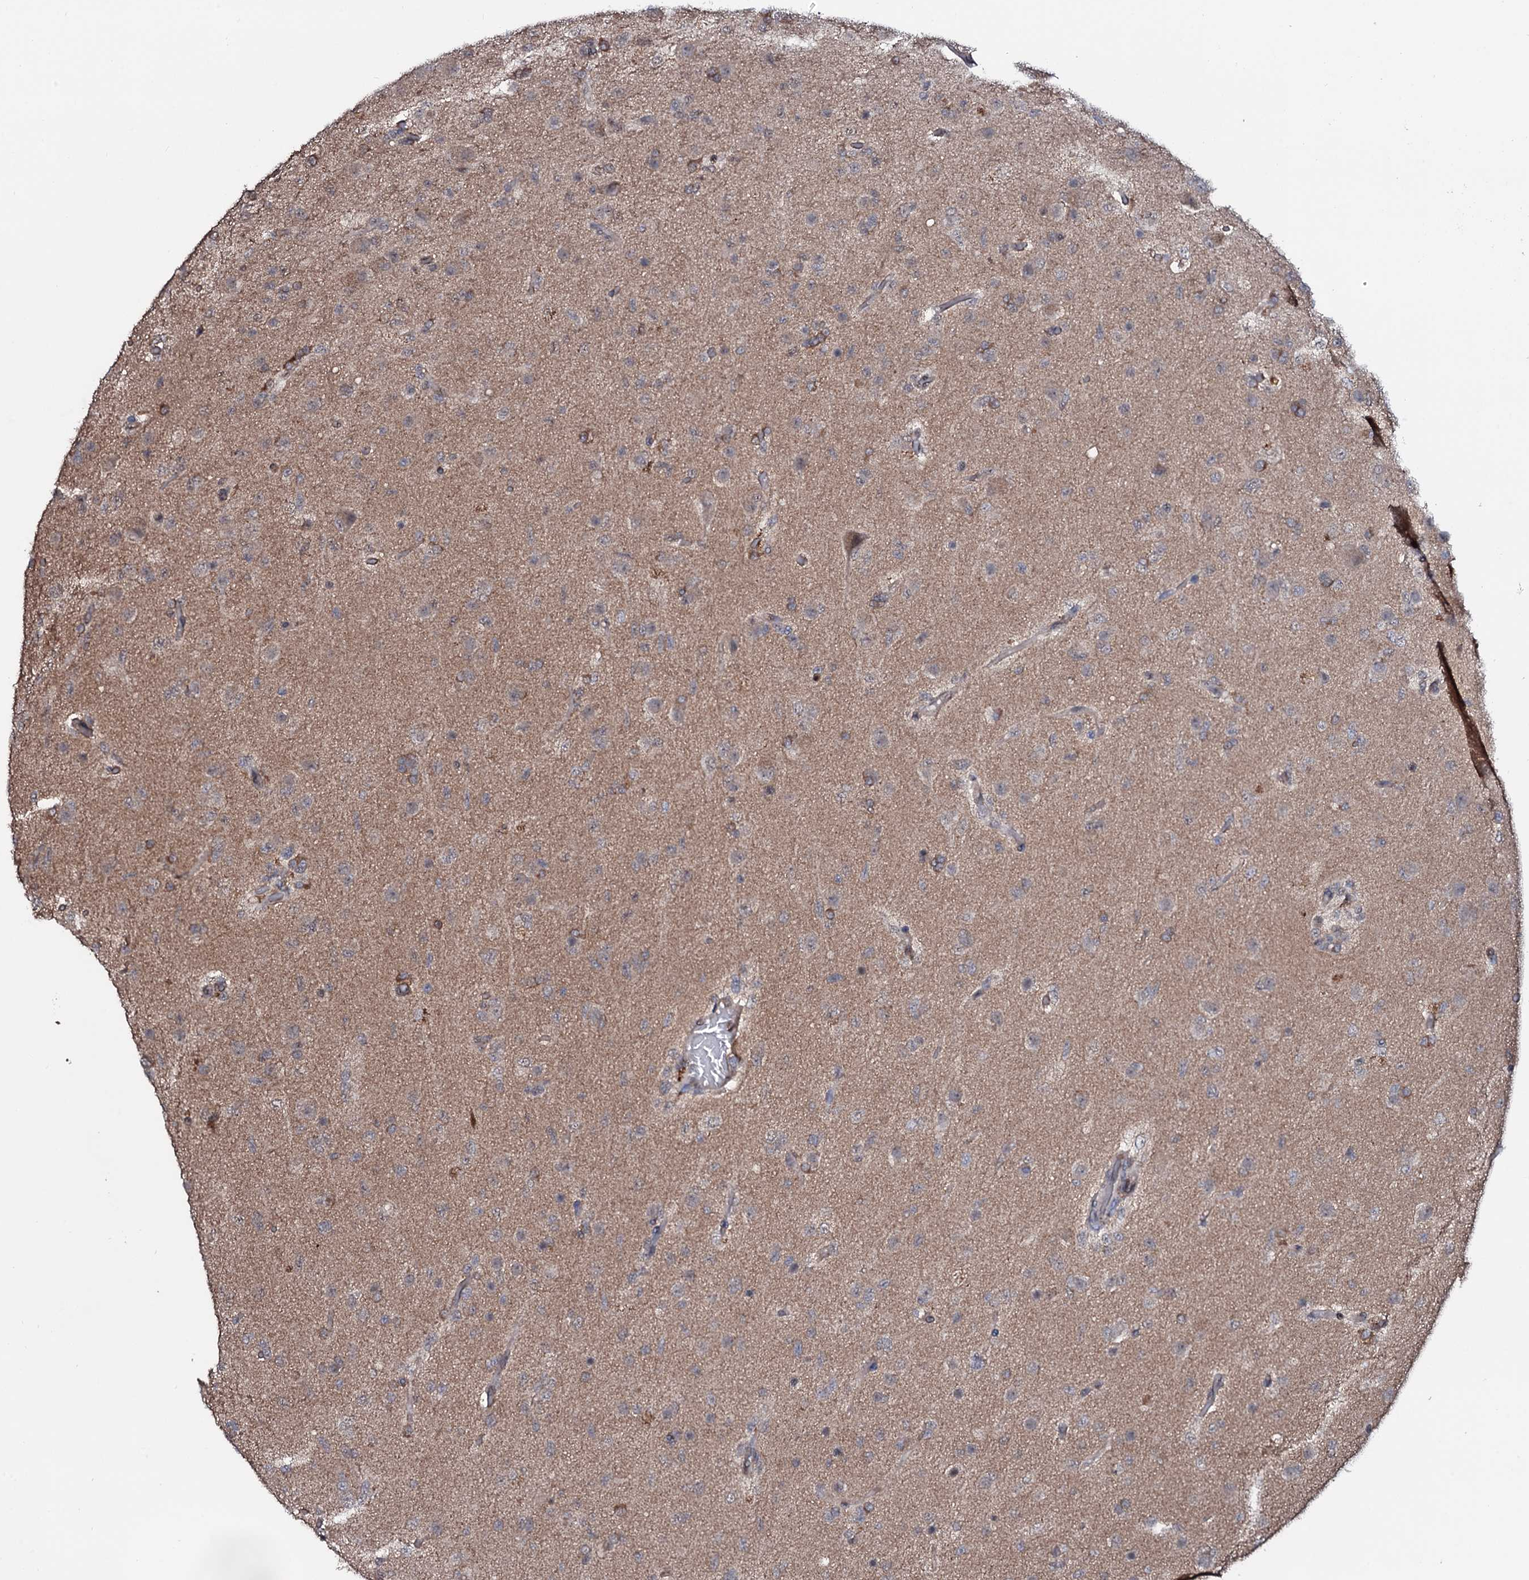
{"staining": {"intensity": "negative", "quantity": "none", "location": "none"}, "tissue": "glioma", "cell_type": "Tumor cells", "image_type": "cancer", "snomed": [{"axis": "morphology", "description": "Glioma, malignant, High grade"}, {"axis": "topography", "description": "Brain"}], "caption": "Immunohistochemistry histopathology image of malignant high-grade glioma stained for a protein (brown), which shows no expression in tumor cells.", "gene": "COG6", "patient": {"sex": "female", "age": 74}}